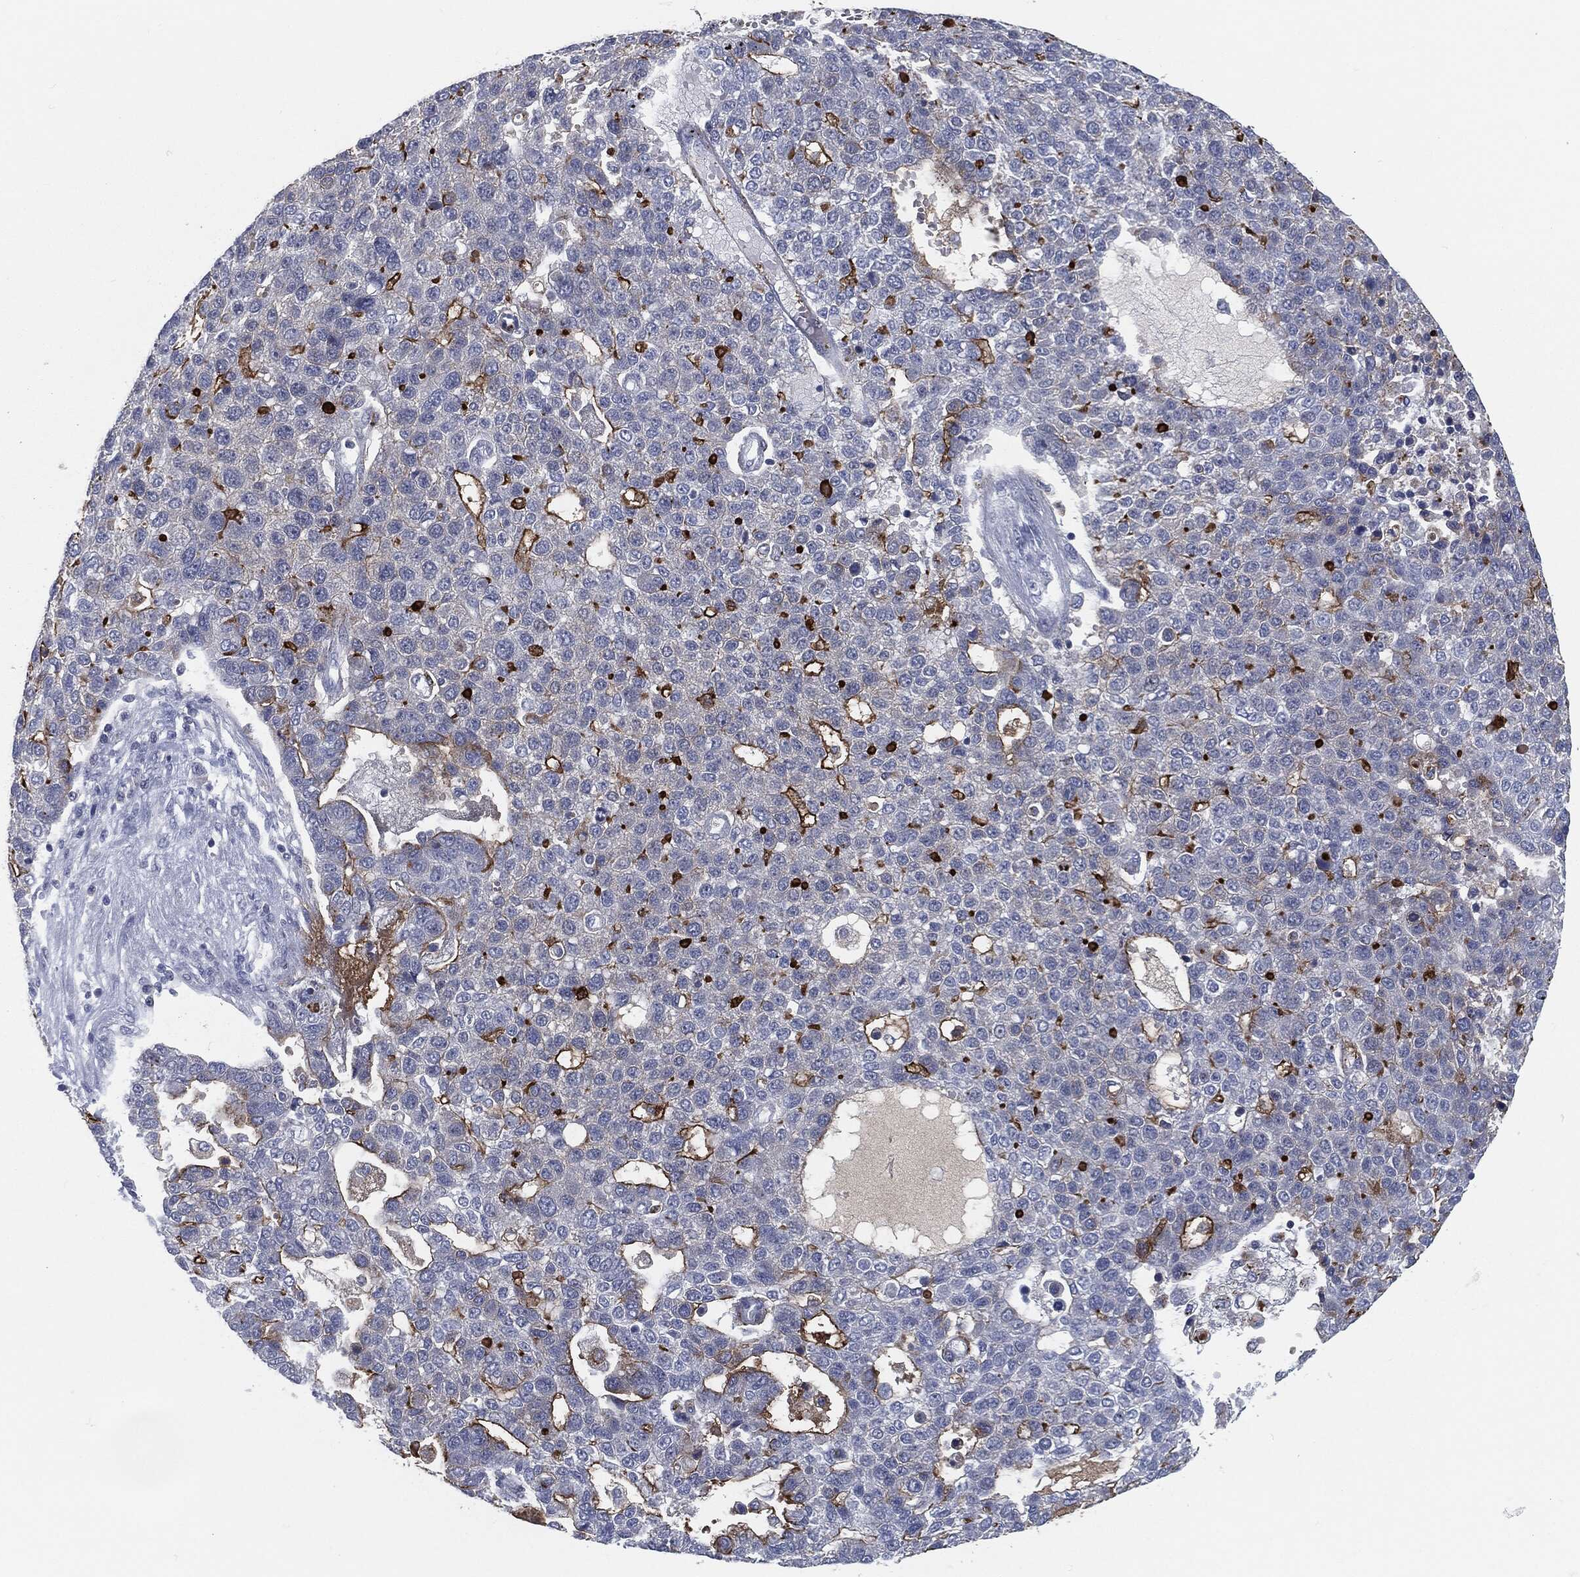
{"staining": {"intensity": "strong", "quantity": "<25%", "location": "cytoplasmic/membranous"}, "tissue": "pancreatic cancer", "cell_type": "Tumor cells", "image_type": "cancer", "snomed": [{"axis": "morphology", "description": "Adenocarcinoma, NOS"}, {"axis": "topography", "description": "Pancreas"}], "caption": "Protein analysis of pancreatic cancer tissue reveals strong cytoplasmic/membranous staining in approximately <25% of tumor cells. (IHC, brightfield microscopy, high magnification).", "gene": "PROM1", "patient": {"sex": "female", "age": 61}}